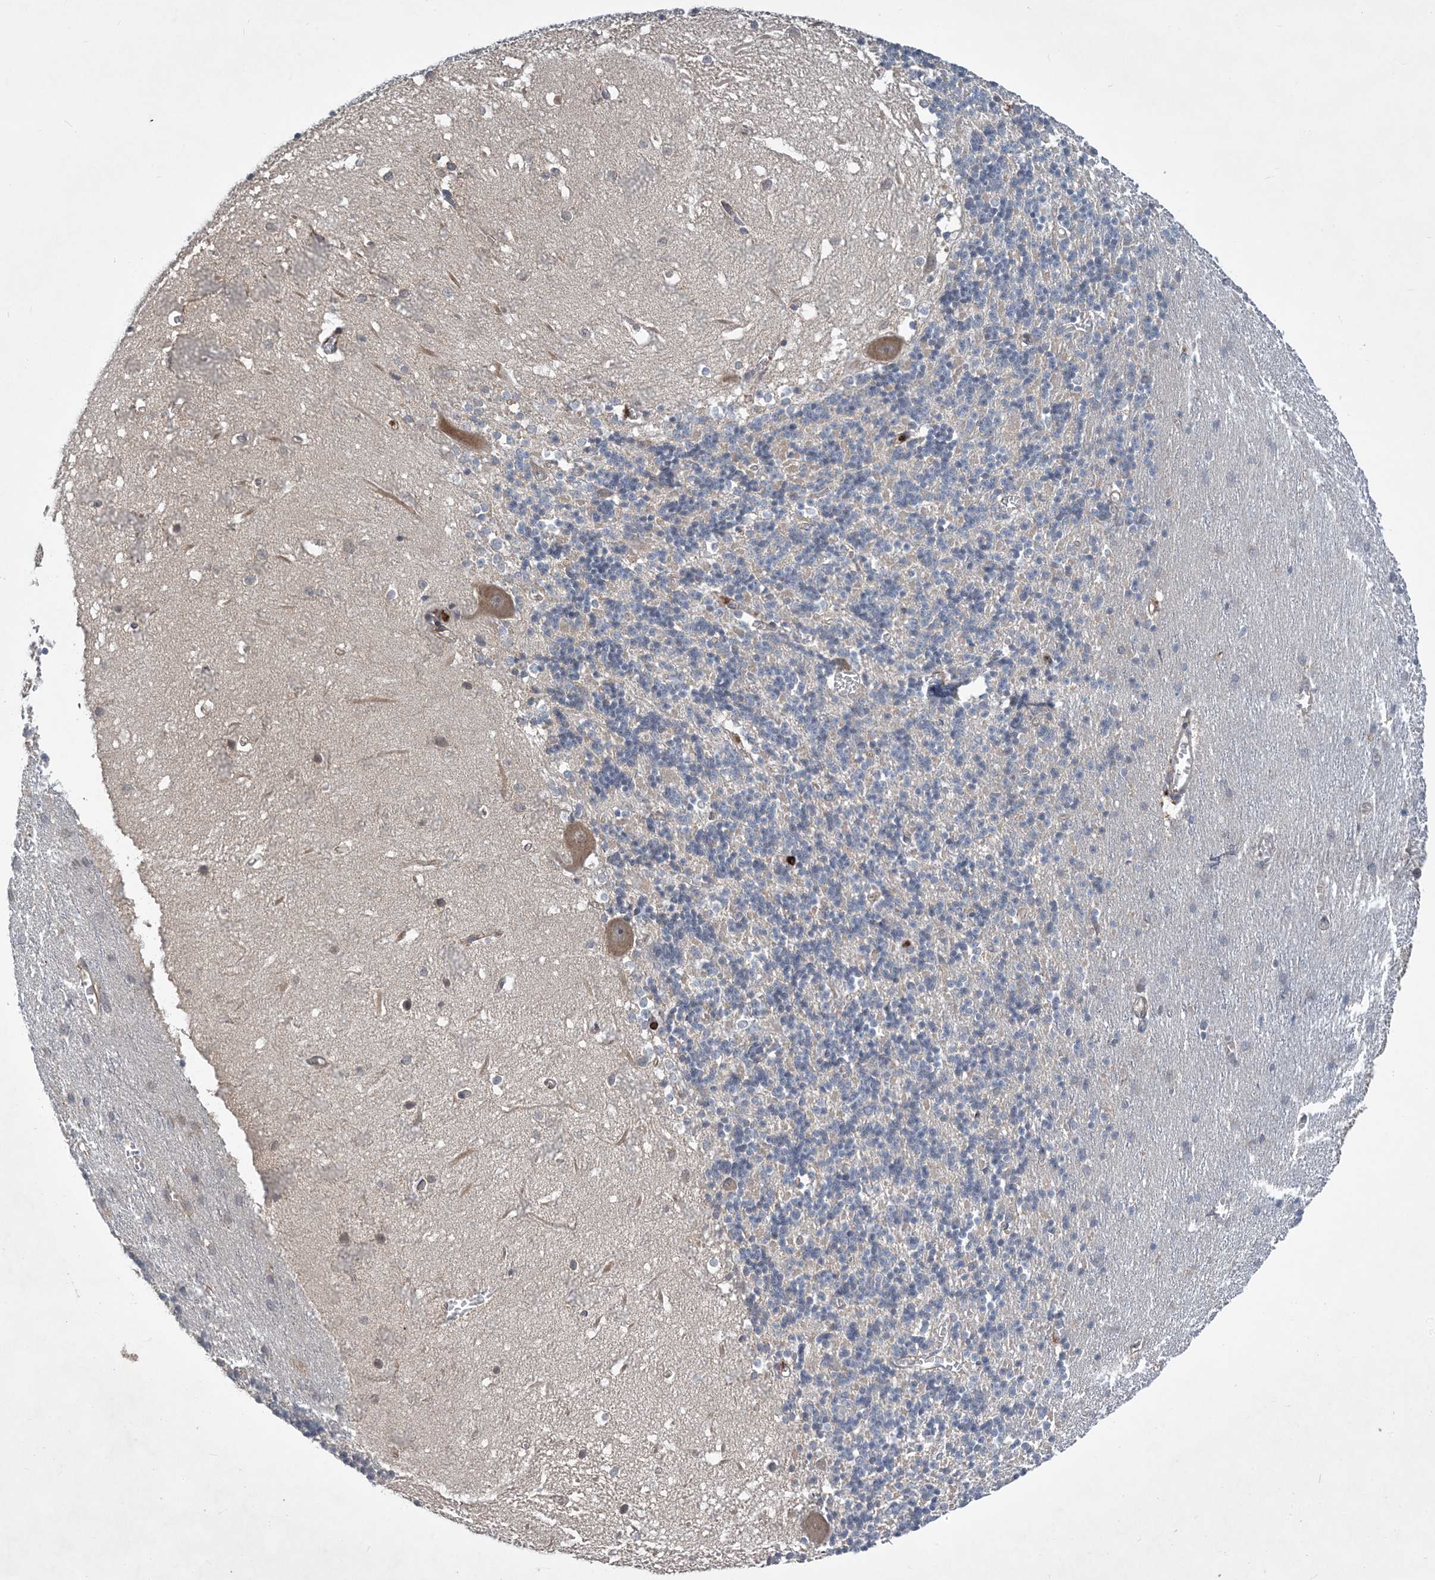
{"staining": {"intensity": "negative", "quantity": "none", "location": "none"}, "tissue": "cerebellum", "cell_type": "Cells in granular layer", "image_type": "normal", "snomed": [{"axis": "morphology", "description": "Normal tissue, NOS"}, {"axis": "topography", "description": "Cerebellum"}], "caption": "Cells in granular layer show no significant protein staining in unremarkable cerebellum. Brightfield microscopy of immunohistochemistry (IHC) stained with DAB (brown) and hematoxylin (blue), captured at high magnification.", "gene": "AK9", "patient": {"sex": "male", "age": 37}}